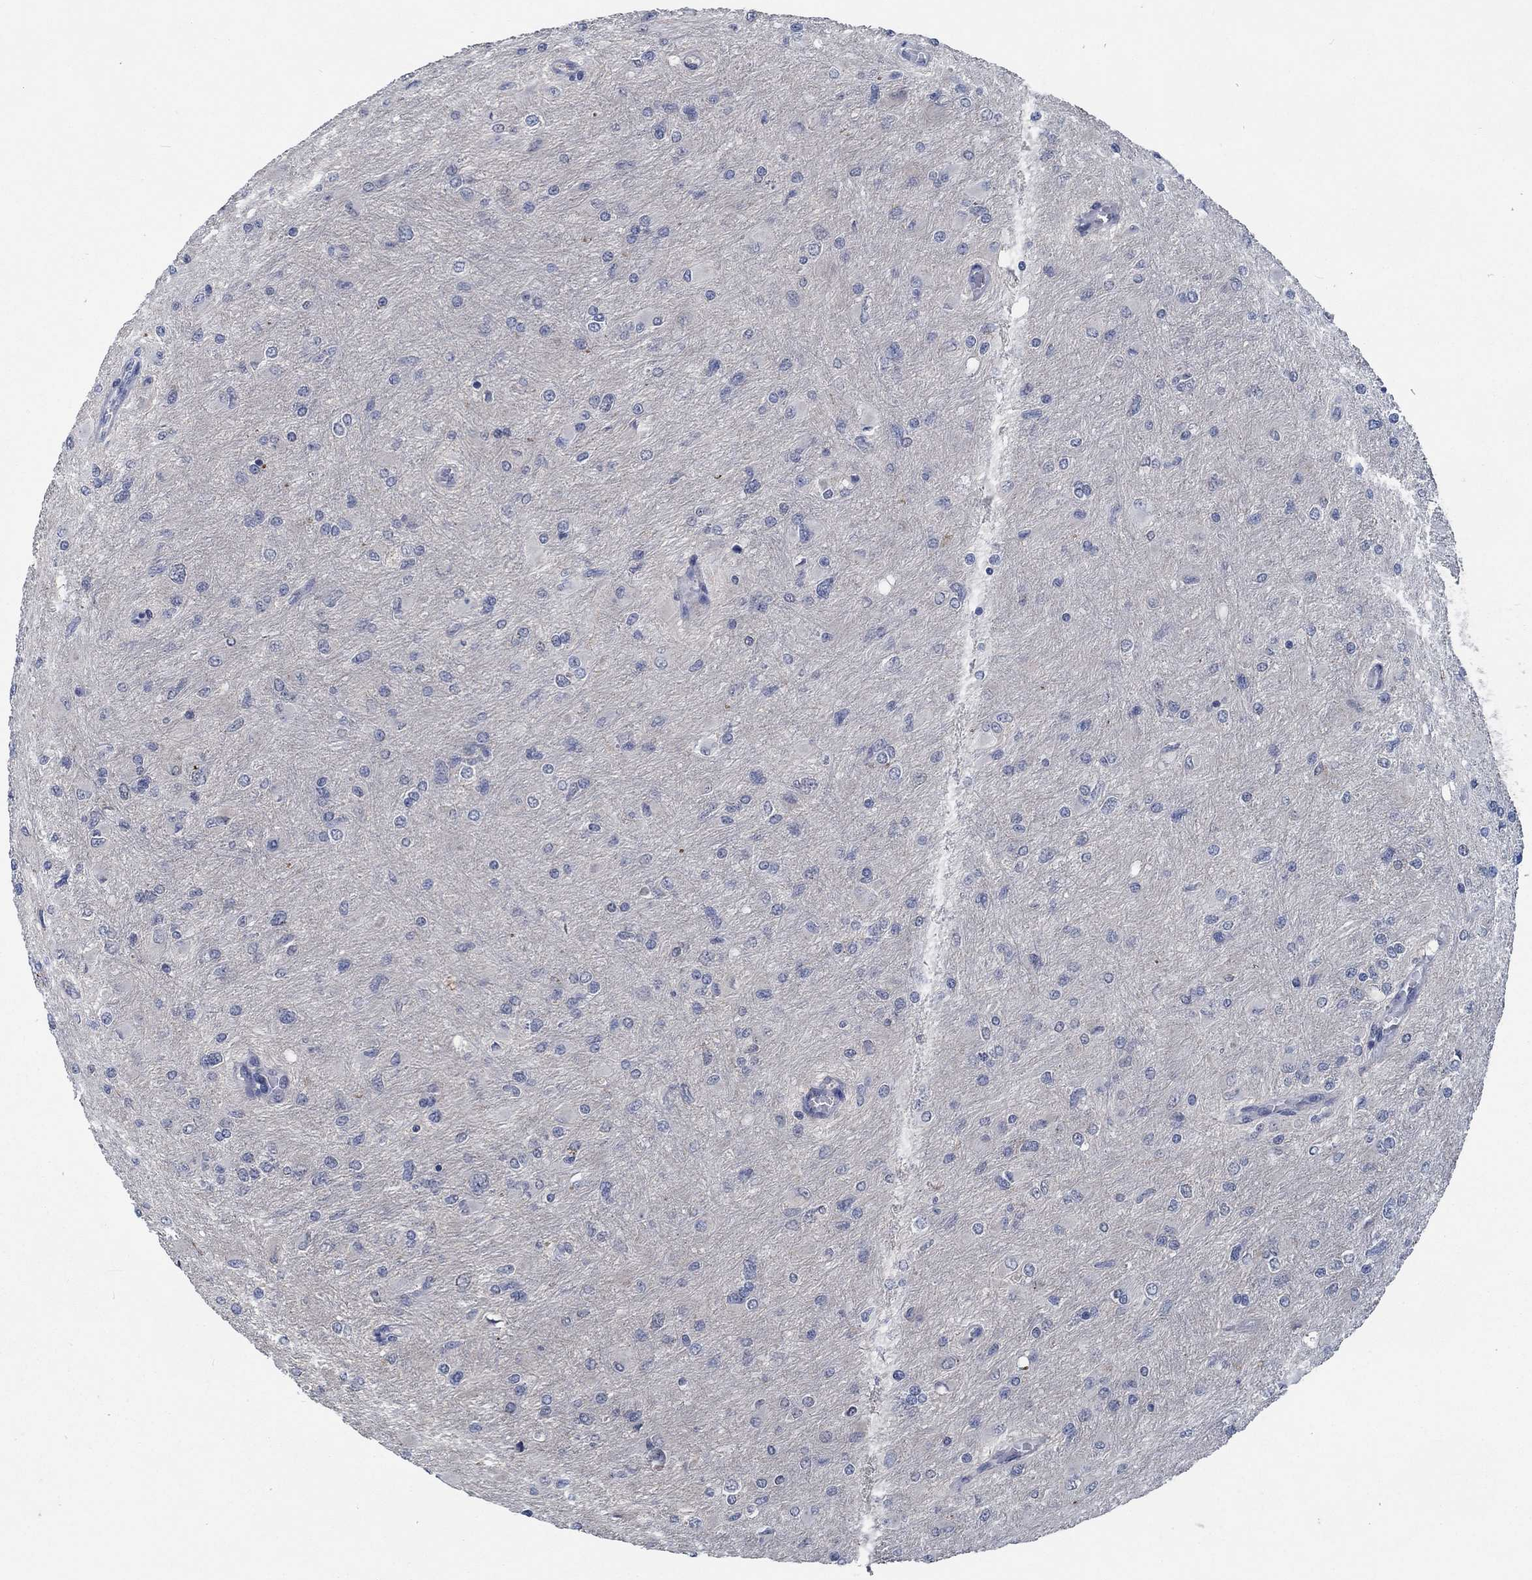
{"staining": {"intensity": "negative", "quantity": "none", "location": "none"}, "tissue": "glioma", "cell_type": "Tumor cells", "image_type": "cancer", "snomed": [{"axis": "morphology", "description": "Glioma, malignant, High grade"}, {"axis": "topography", "description": "Cerebral cortex"}], "caption": "Image shows no protein staining in tumor cells of glioma tissue.", "gene": "OBSCN", "patient": {"sex": "female", "age": 36}}